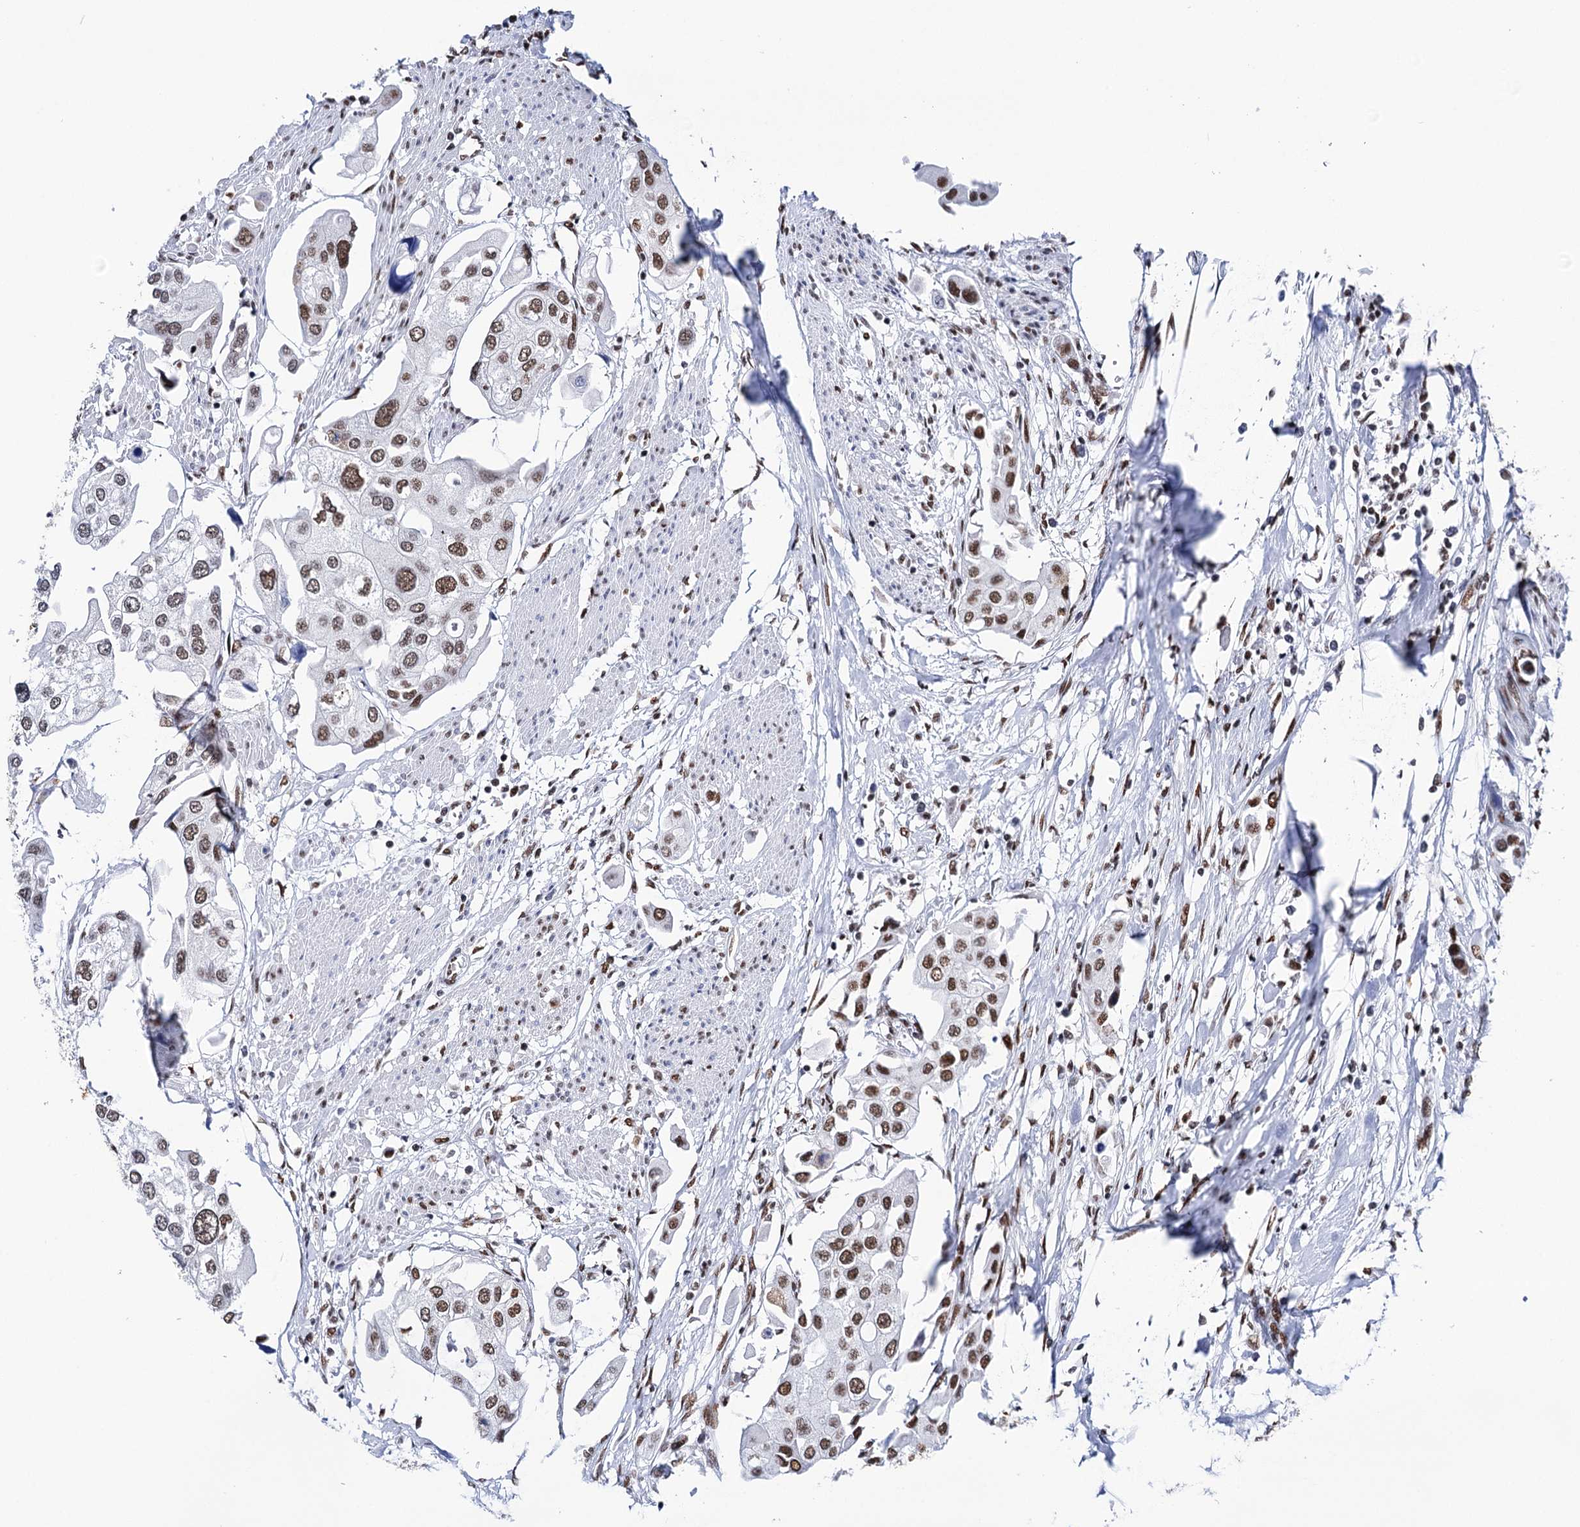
{"staining": {"intensity": "moderate", "quantity": ">75%", "location": "nuclear"}, "tissue": "urothelial cancer", "cell_type": "Tumor cells", "image_type": "cancer", "snomed": [{"axis": "morphology", "description": "Urothelial carcinoma, High grade"}, {"axis": "topography", "description": "Urinary bladder"}], "caption": "Protein staining reveals moderate nuclear staining in approximately >75% of tumor cells in urothelial cancer.", "gene": "MATR3", "patient": {"sex": "male", "age": 64}}